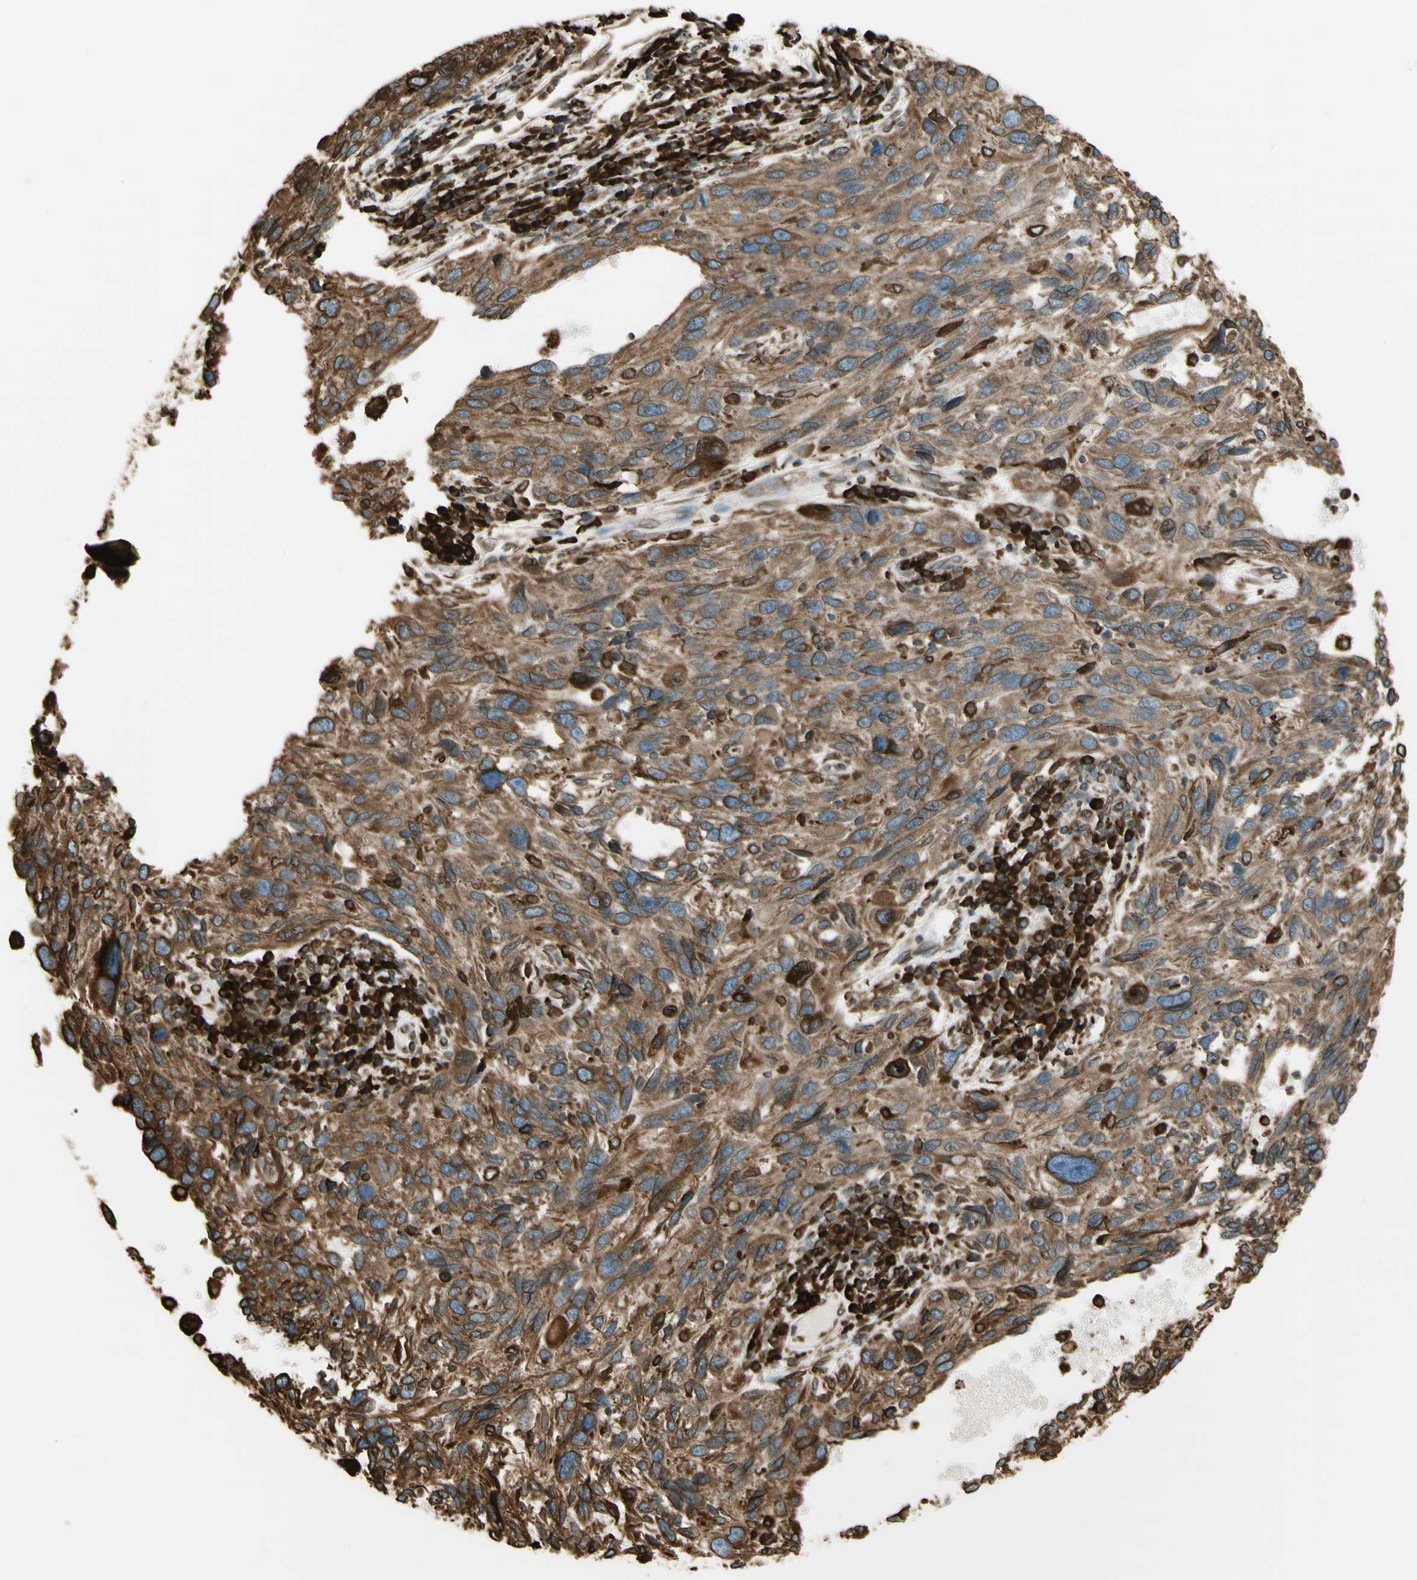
{"staining": {"intensity": "moderate", "quantity": ">75%", "location": "cytoplasmic/membranous"}, "tissue": "melanoma", "cell_type": "Tumor cells", "image_type": "cancer", "snomed": [{"axis": "morphology", "description": "Malignant melanoma, NOS"}, {"axis": "topography", "description": "Skin"}], "caption": "Malignant melanoma tissue reveals moderate cytoplasmic/membranous expression in approximately >75% of tumor cells", "gene": "CANX", "patient": {"sex": "male", "age": 53}}